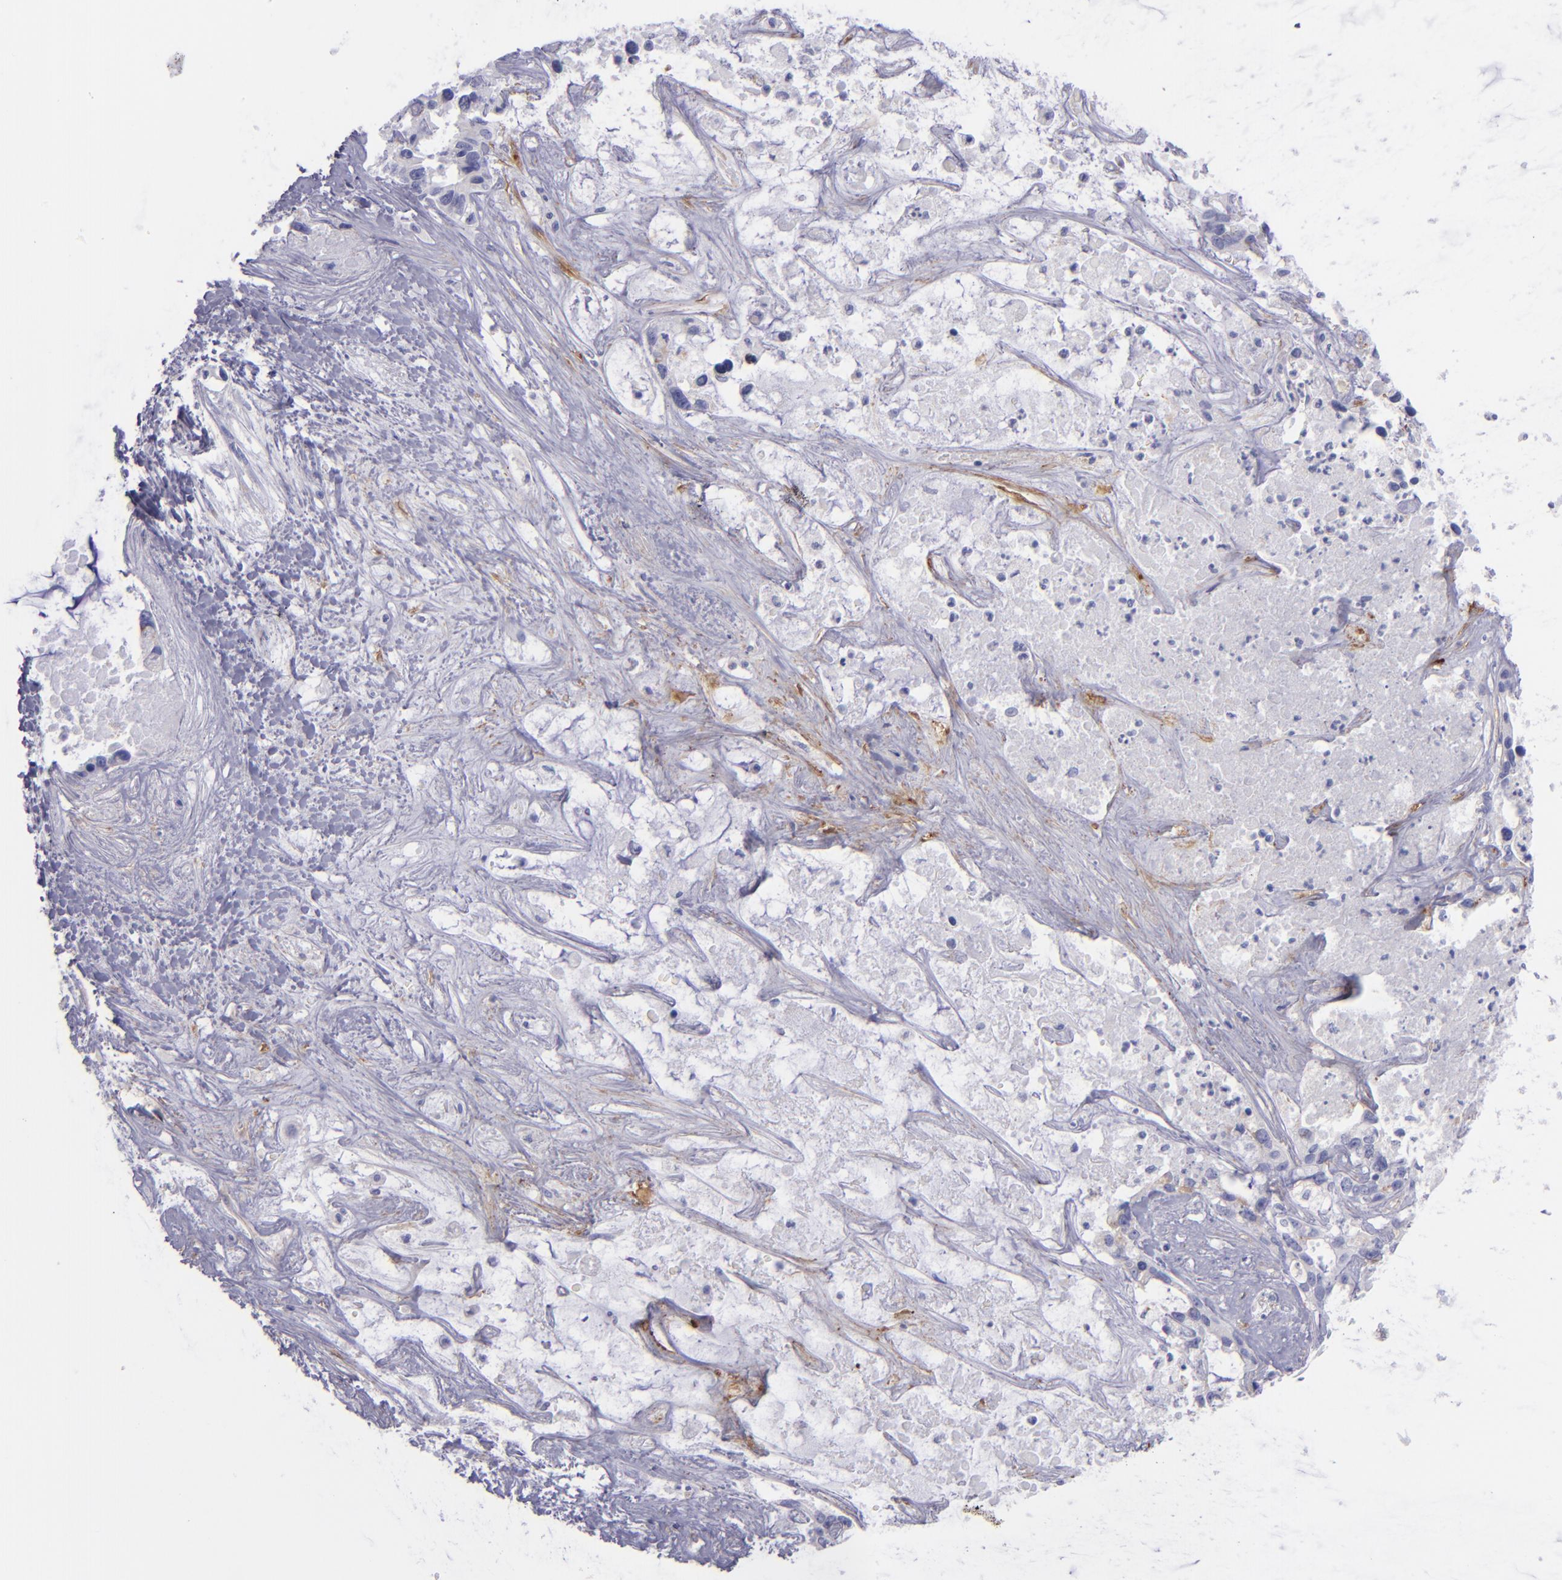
{"staining": {"intensity": "negative", "quantity": "none", "location": "none"}, "tissue": "liver cancer", "cell_type": "Tumor cells", "image_type": "cancer", "snomed": [{"axis": "morphology", "description": "Cholangiocarcinoma"}, {"axis": "topography", "description": "Liver"}], "caption": "The immunohistochemistry (IHC) image has no significant positivity in tumor cells of liver cancer tissue.", "gene": "ENTPD1", "patient": {"sex": "female", "age": 65}}